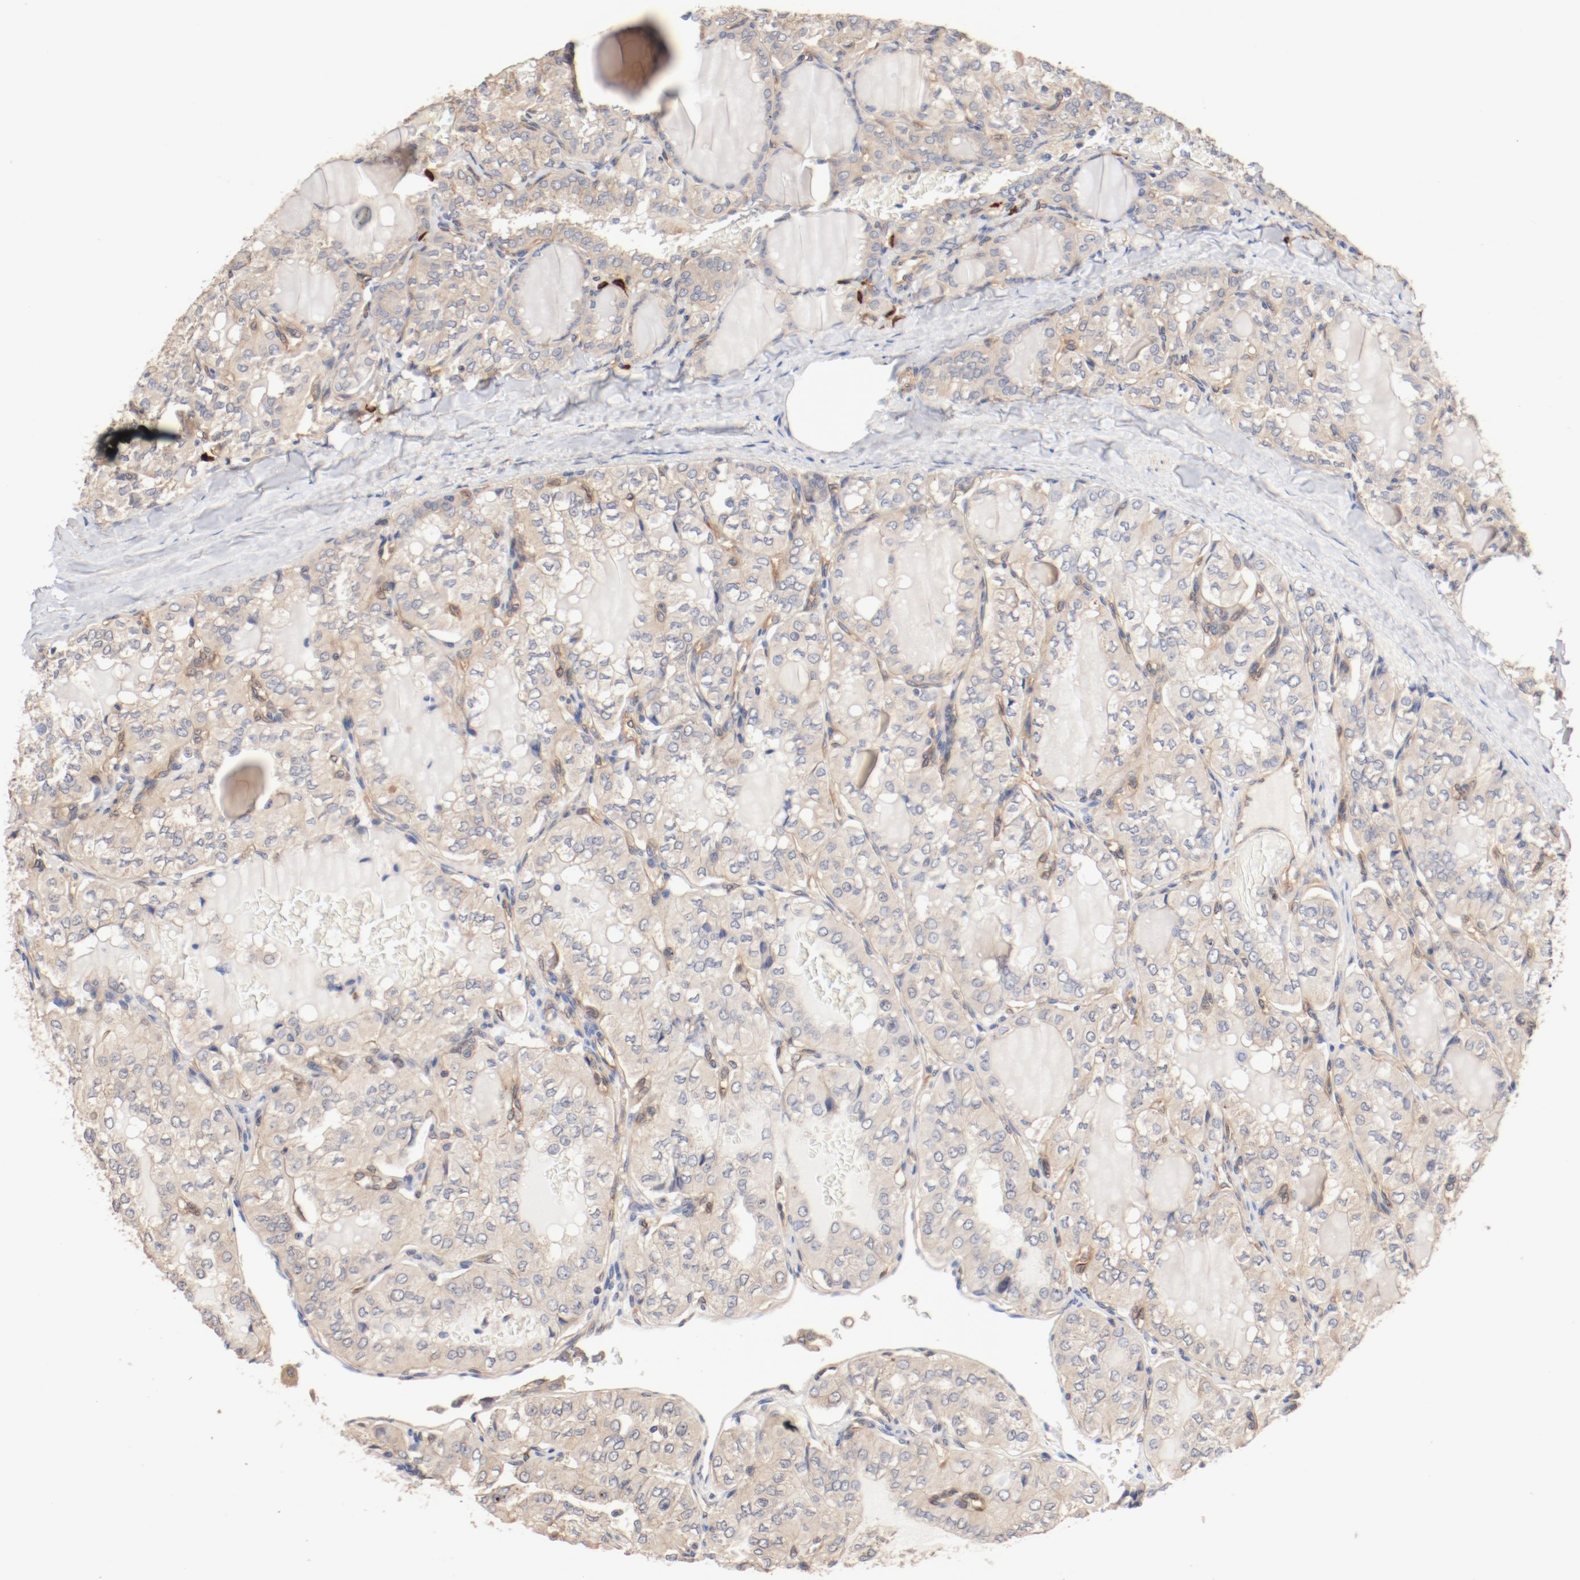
{"staining": {"intensity": "weak", "quantity": ">75%", "location": "cytoplasmic/membranous"}, "tissue": "thyroid cancer", "cell_type": "Tumor cells", "image_type": "cancer", "snomed": [{"axis": "morphology", "description": "Papillary adenocarcinoma, NOS"}, {"axis": "topography", "description": "Thyroid gland"}], "caption": "About >75% of tumor cells in human thyroid papillary adenocarcinoma display weak cytoplasmic/membranous protein staining as visualized by brown immunohistochemical staining.", "gene": "UBE2J1", "patient": {"sex": "male", "age": 20}}